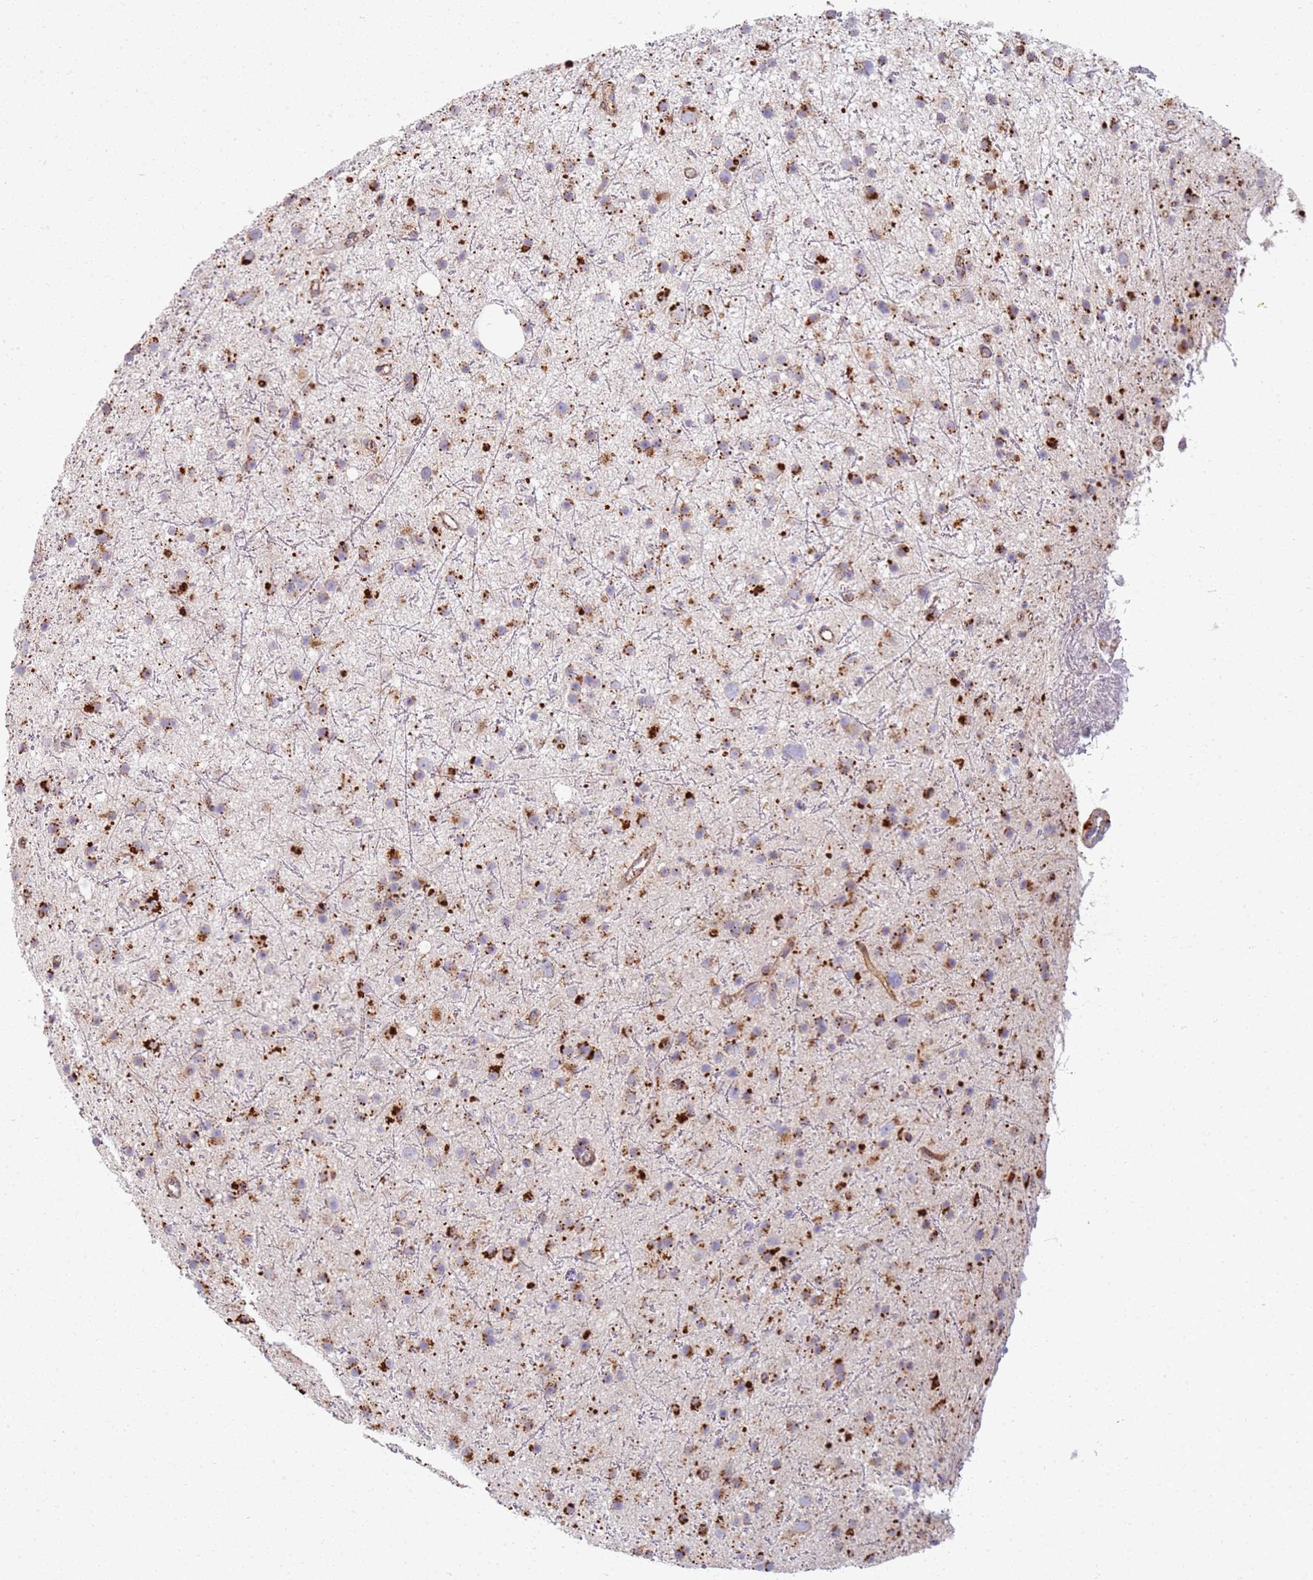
{"staining": {"intensity": "moderate", "quantity": "25%-75%", "location": "cytoplasmic/membranous"}, "tissue": "glioma", "cell_type": "Tumor cells", "image_type": "cancer", "snomed": [{"axis": "morphology", "description": "Glioma, malignant, Low grade"}, {"axis": "topography", "description": "Cerebral cortex"}], "caption": "A photomicrograph showing moderate cytoplasmic/membranous staining in about 25%-75% of tumor cells in glioma, as visualized by brown immunohistochemical staining.", "gene": "TMEM229B", "patient": {"sex": "female", "age": 39}}